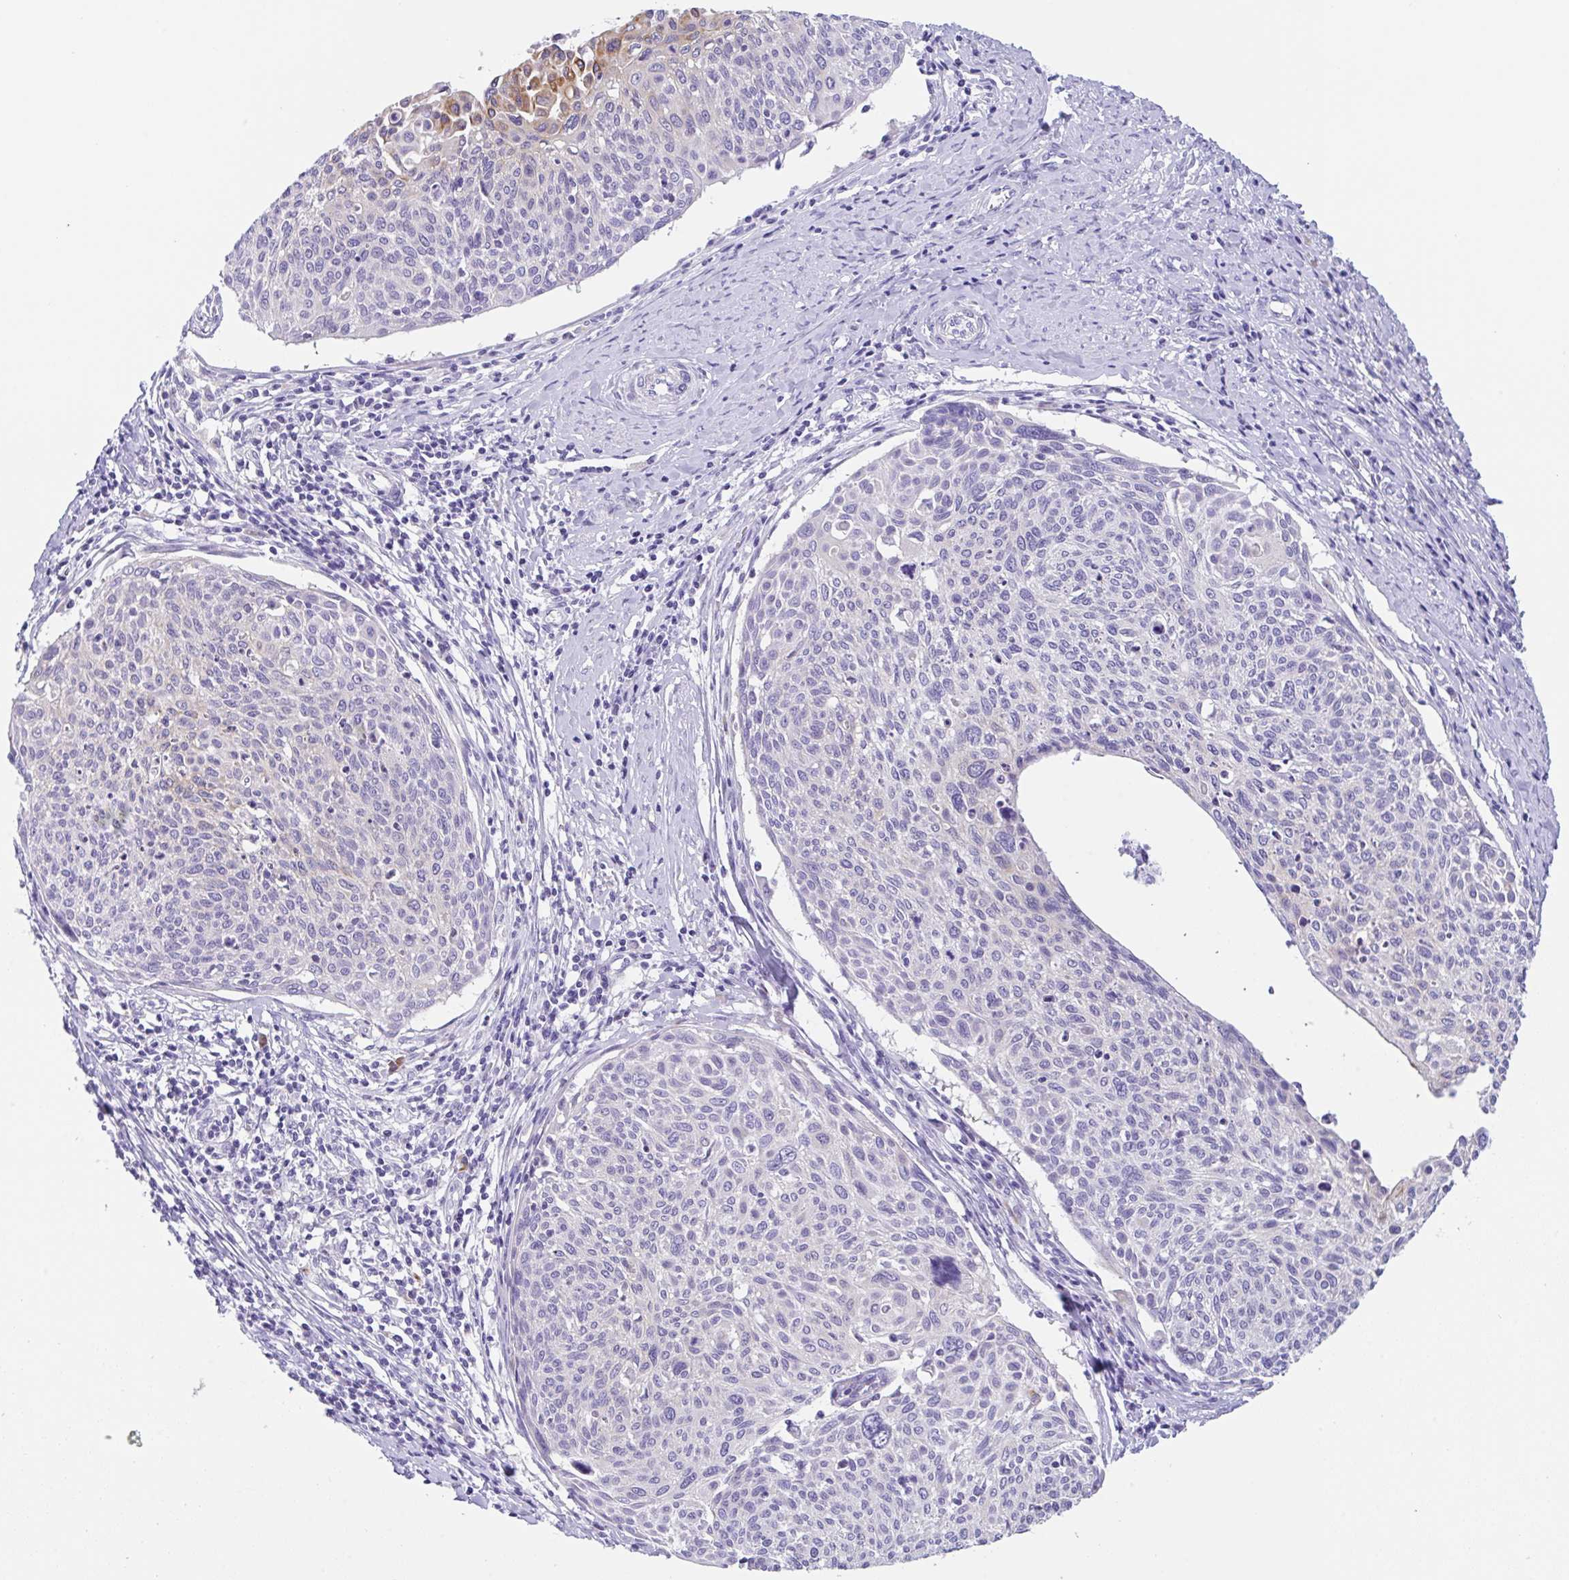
{"staining": {"intensity": "negative", "quantity": "none", "location": "none"}, "tissue": "cervical cancer", "cell_type": "Tumor cells", "image_type": "cancer", "snomed": [{"axis": "morphology", "description": "Squamous cell carcinoma, NOS"}, {"axis": "topography", "description": "Cervix"}], "caption": "A high-resolution micrograph shows immunohistochemistry staining of squamous cell carcinoma (cervical), which displays no significant staining in tumor cells.", "gene": "TRAF4", "patient": {"sex": "female", "age": 49}}